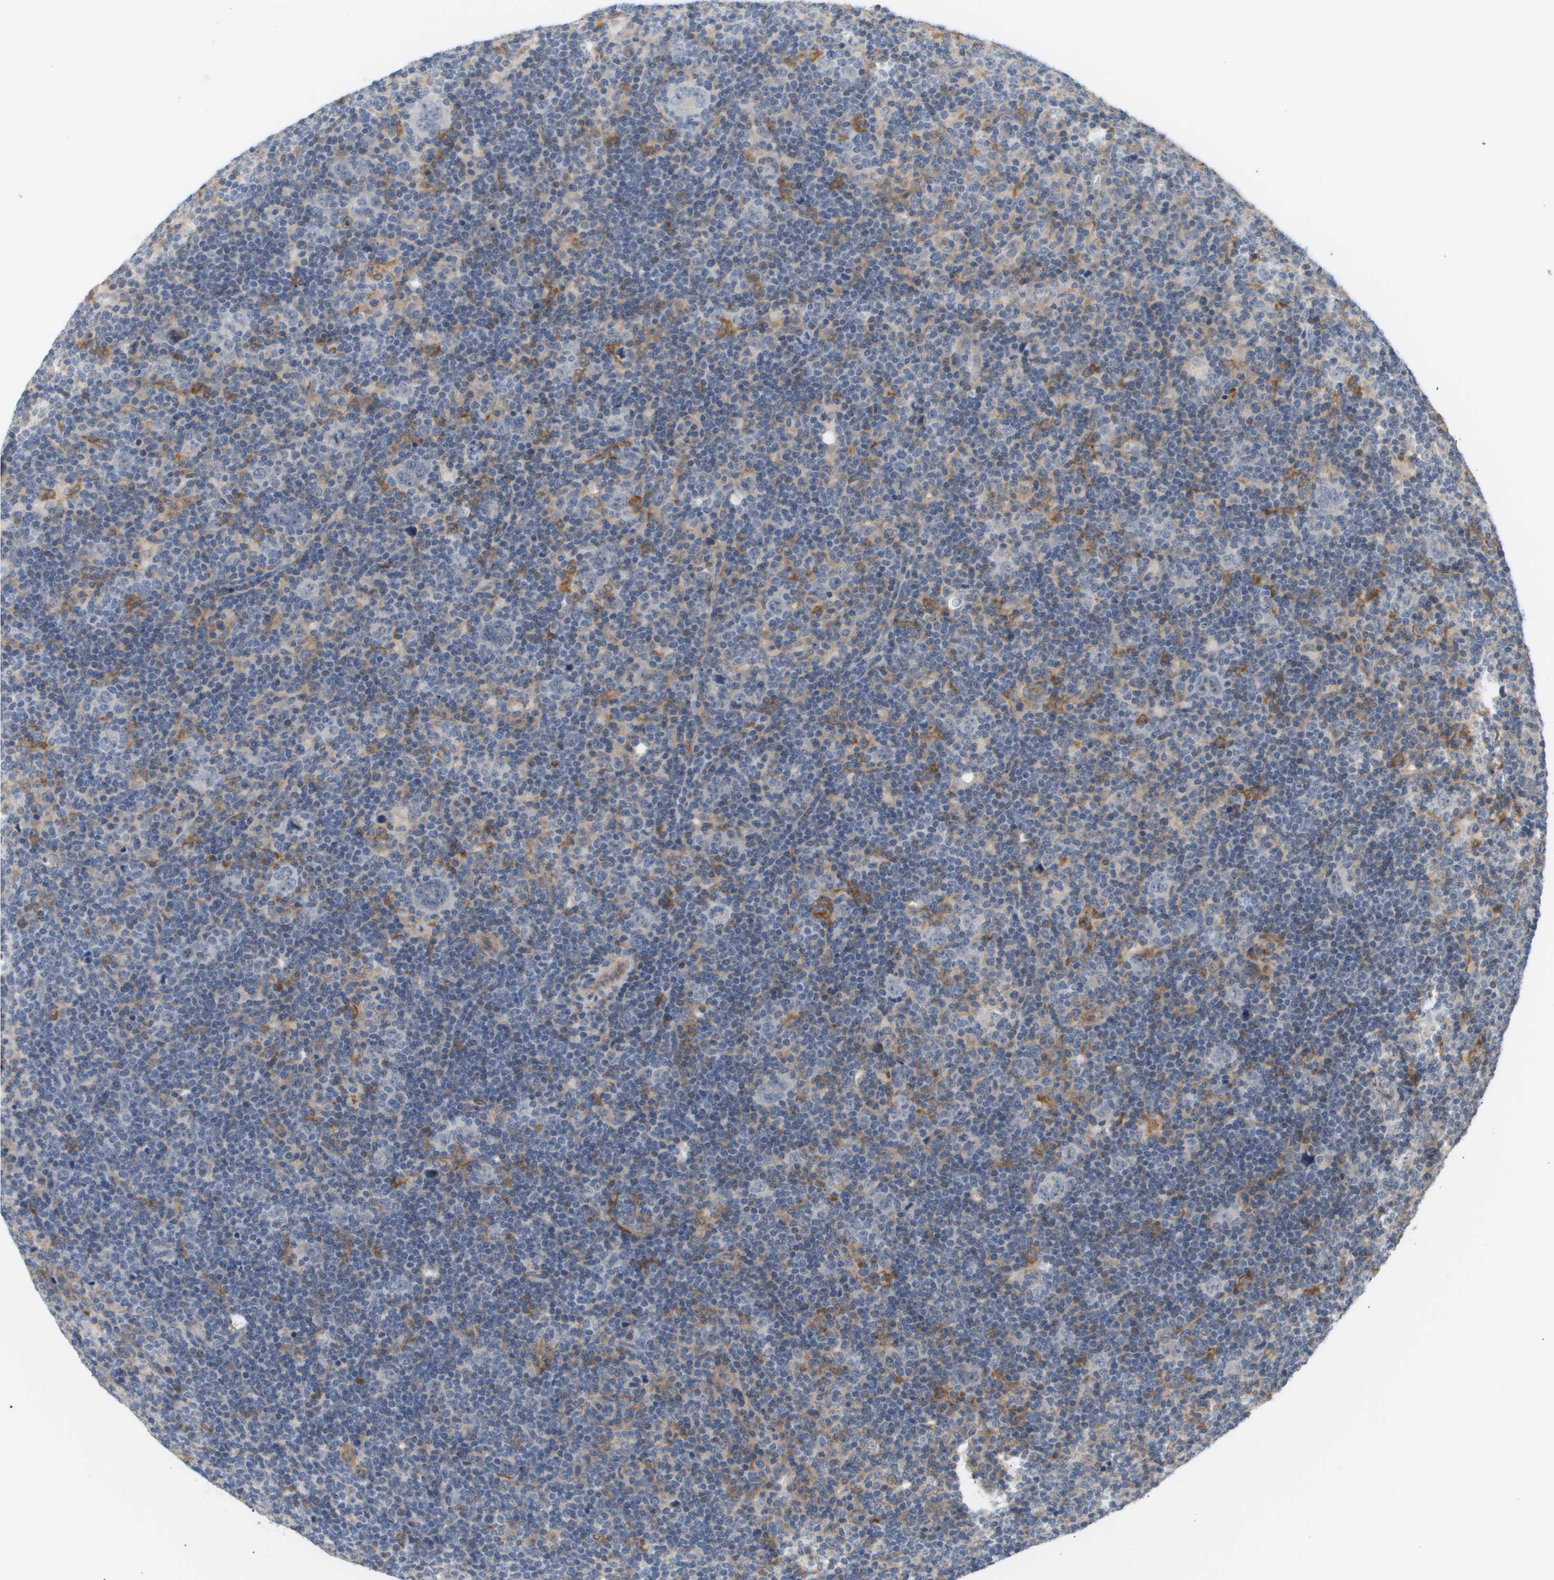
{"staining": {"intensity": "negative", "quantity": "none", "location": "none"}, "tissue": "lymphoma", "cell_type": "Tumor cells", "image_type": "cancer", "snomed": [{"axis": "morphology", "description": "Hodgkin's disease, NOS"}, {"axis": "topography", "description": "Lymph node"}], "caption": "There is no significant positivity in tumor cells of Hodgkin's disease. Brightfield microscopy of immunohistochemistry stained with DAB (3,3'-diaminobenzidine) (brown) and hematoxylin (blue), captured at high magnification.", "gene": "CORO2B", "patient": {"sex": "female", "age": 57}}